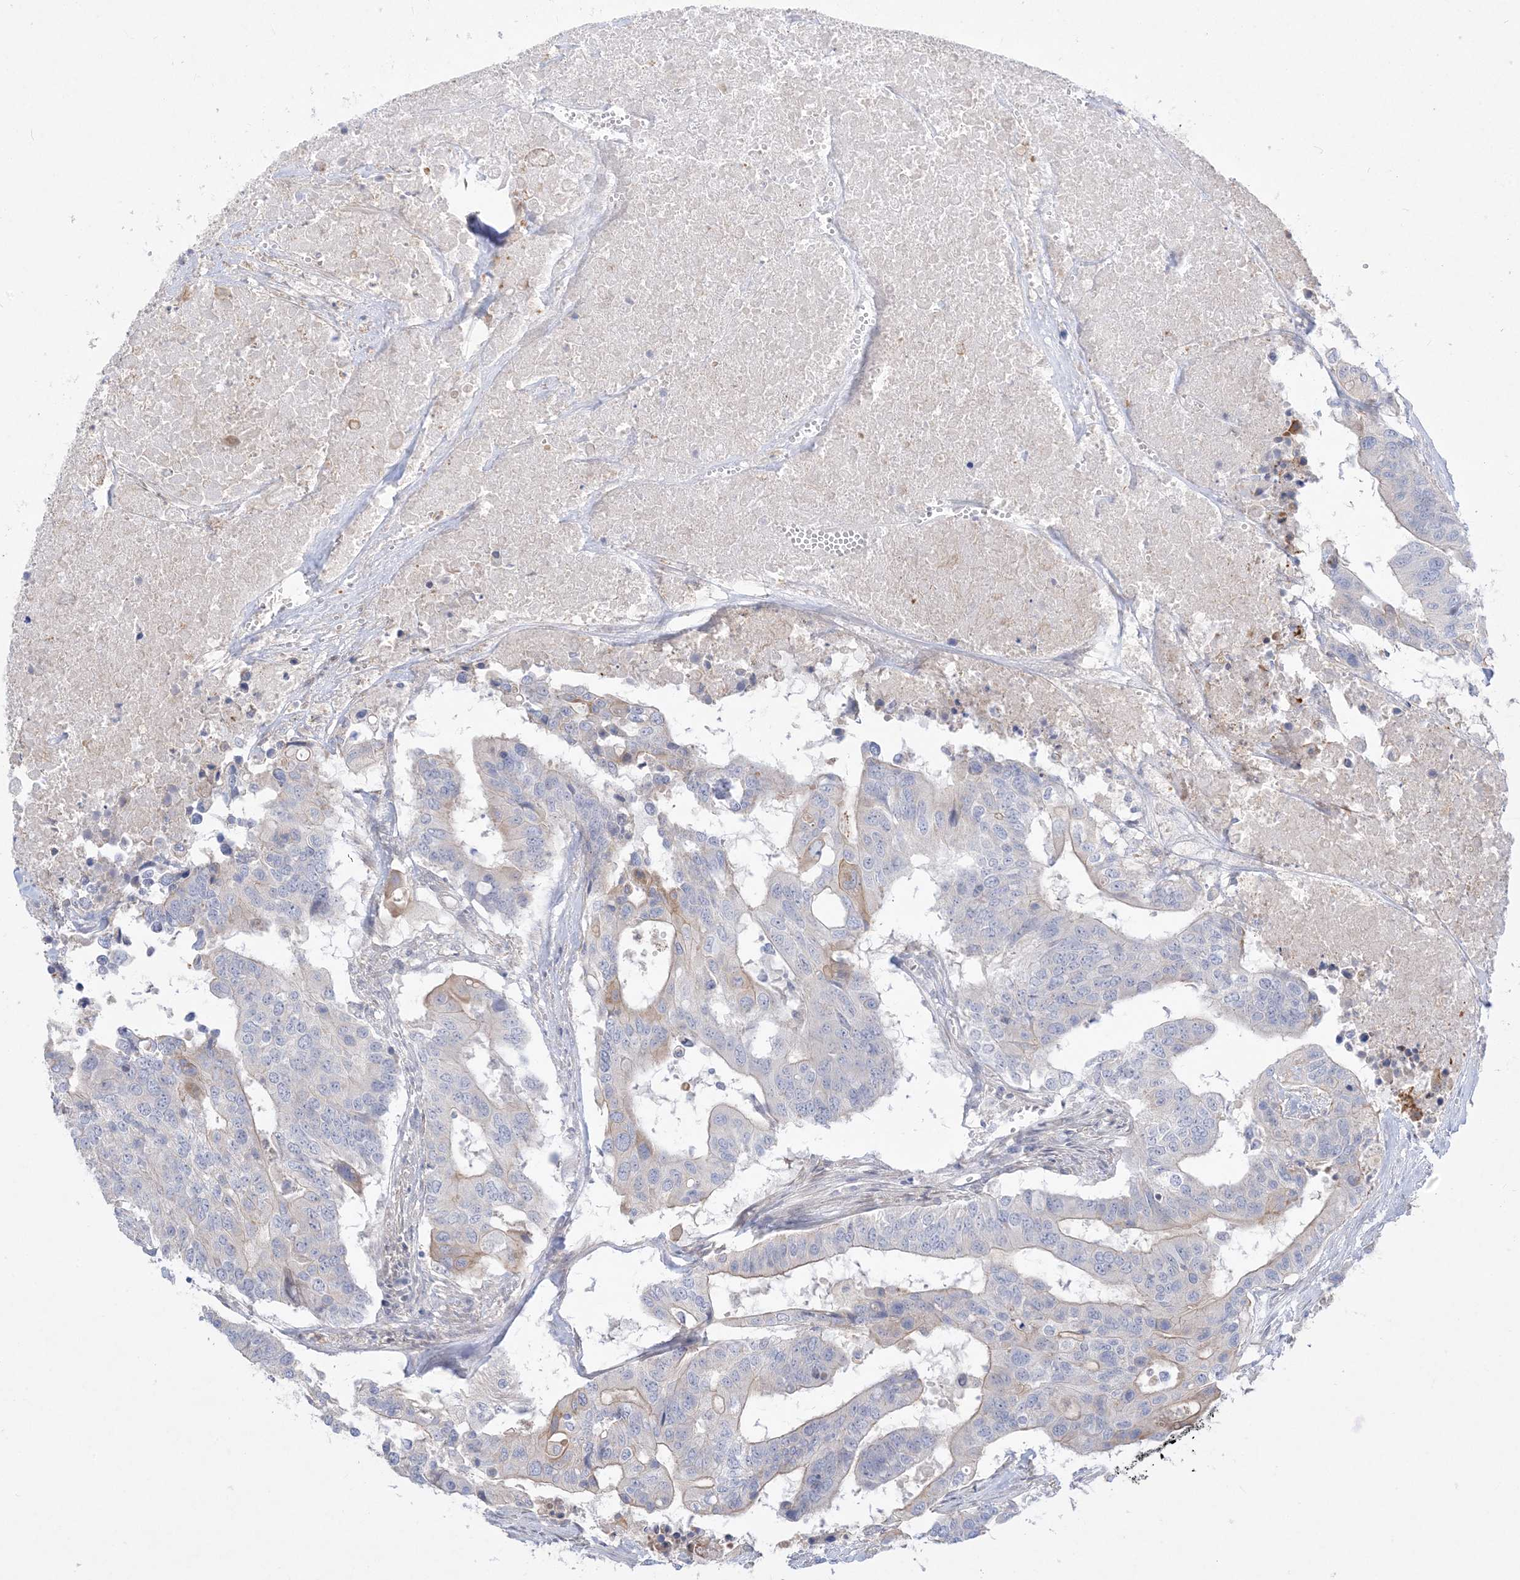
{"staining": {"intensity": "weak", "quantity": "<25%", "location": "cytoplasmic/membranous"}, "tissue": "colorectal cancer", "cell_type": "Tumor cells", "image_type": "cancer", "snomed": [{"axis": "morphology", "description": "Adenocarcinoma, NOS"}, {"axis": "topography", "description": "Colon"}], "caption": "High power microscopy micrograph of an immunohistochemistry micrograph of colorectal adenocarcinoma, revealing no significant positivity in tumor cells. (Stains: DAB IHC with hematoxylin counter stain, Microscopy: brightfield microscopy at high magnification).", "gene": "ARHGEF9", "patient": {"sex": "male", "age": 77}}